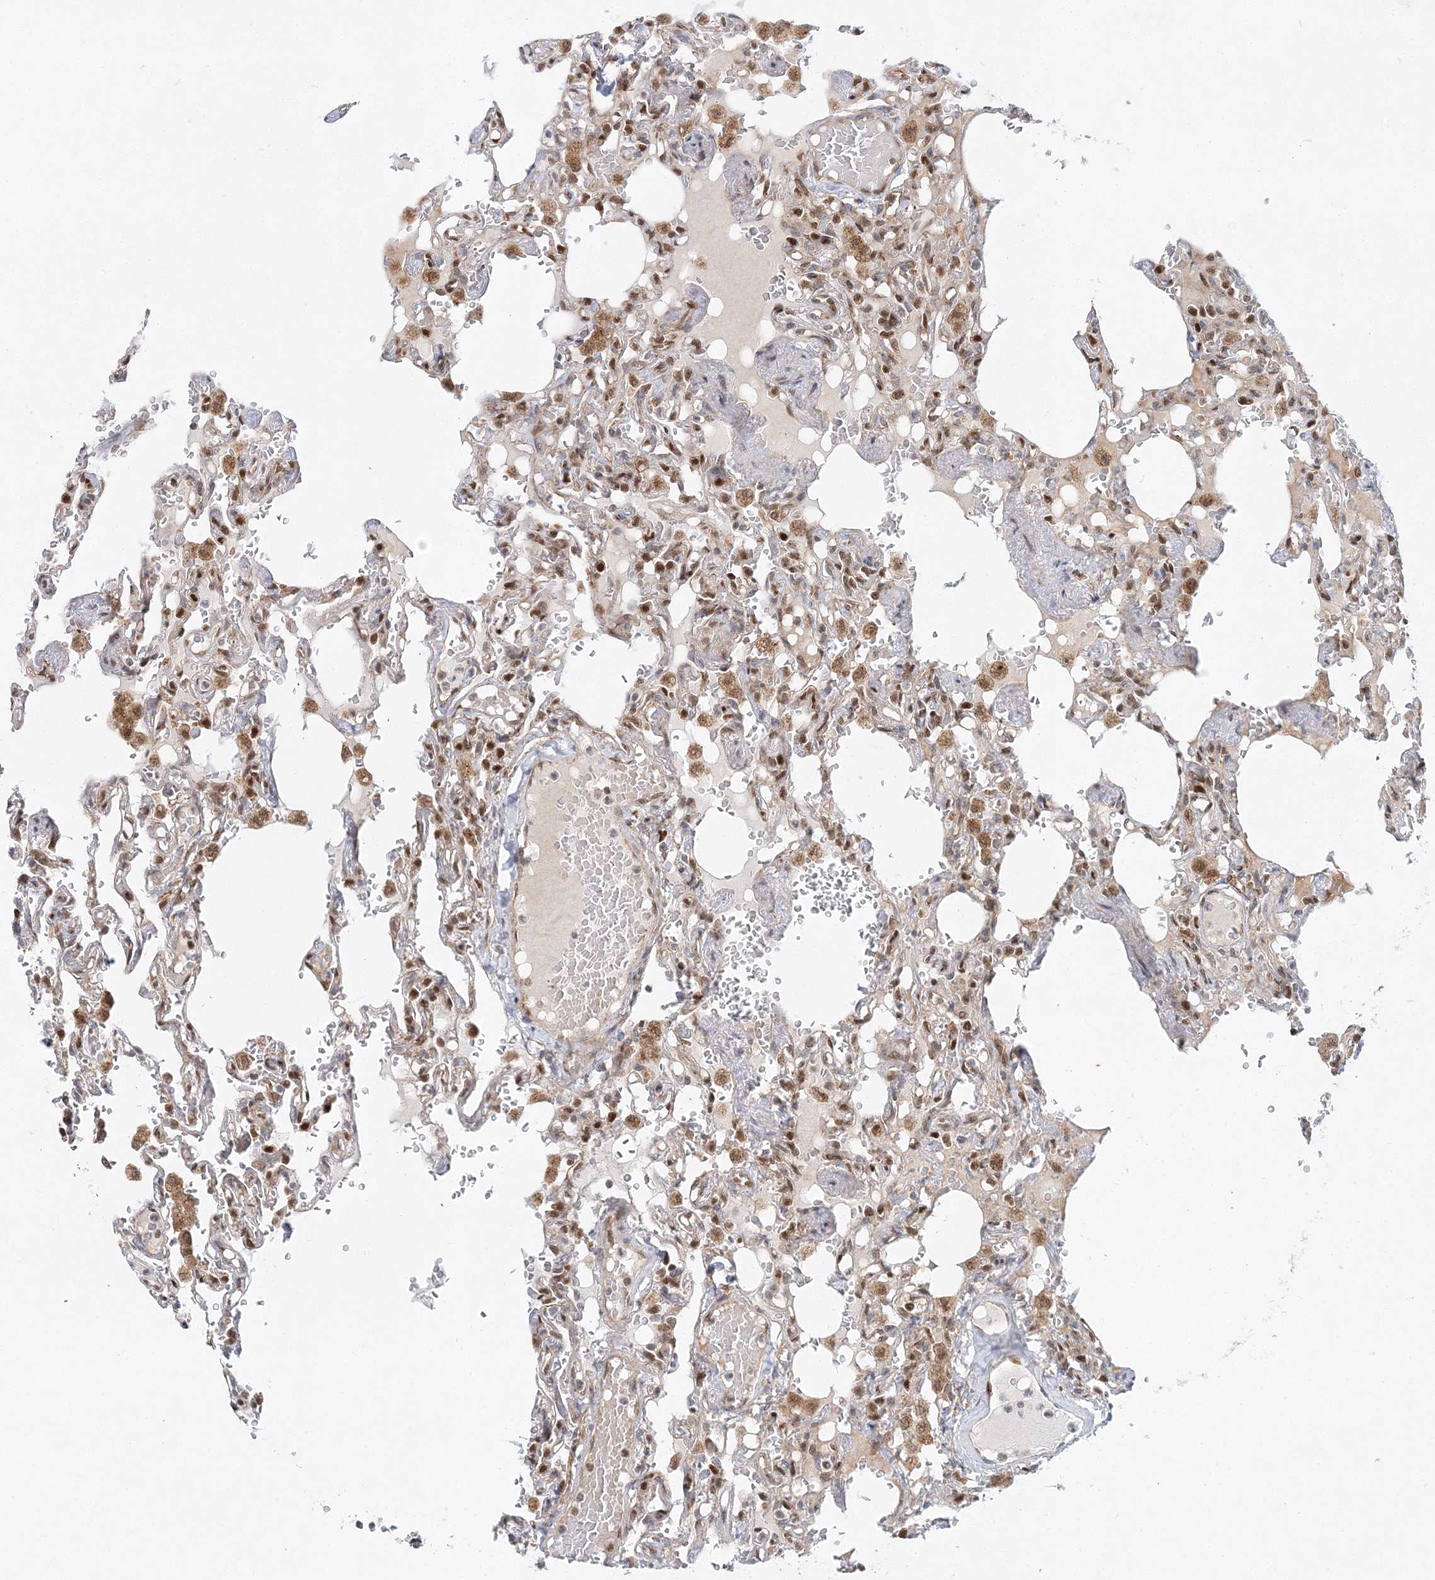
{"staining": {"intensity": "weak", "quantity": "<25%", "location": "cytoplasmic/membranous"}, "tissue": "lung", "cell_type": "Alveolar cells", "image_type": "normal", "snomed": [{"axis": "morphology", "description": "Normal tissue, NOS"}, {"axis": "topography", "description": "Lung"}], "caption": "Human lung stained for a protein using immunohistochemistry shows no expression in alveolar cells.", "gene": "RAB11FIP2", "patient": {"sex": "male", "age": 21}}